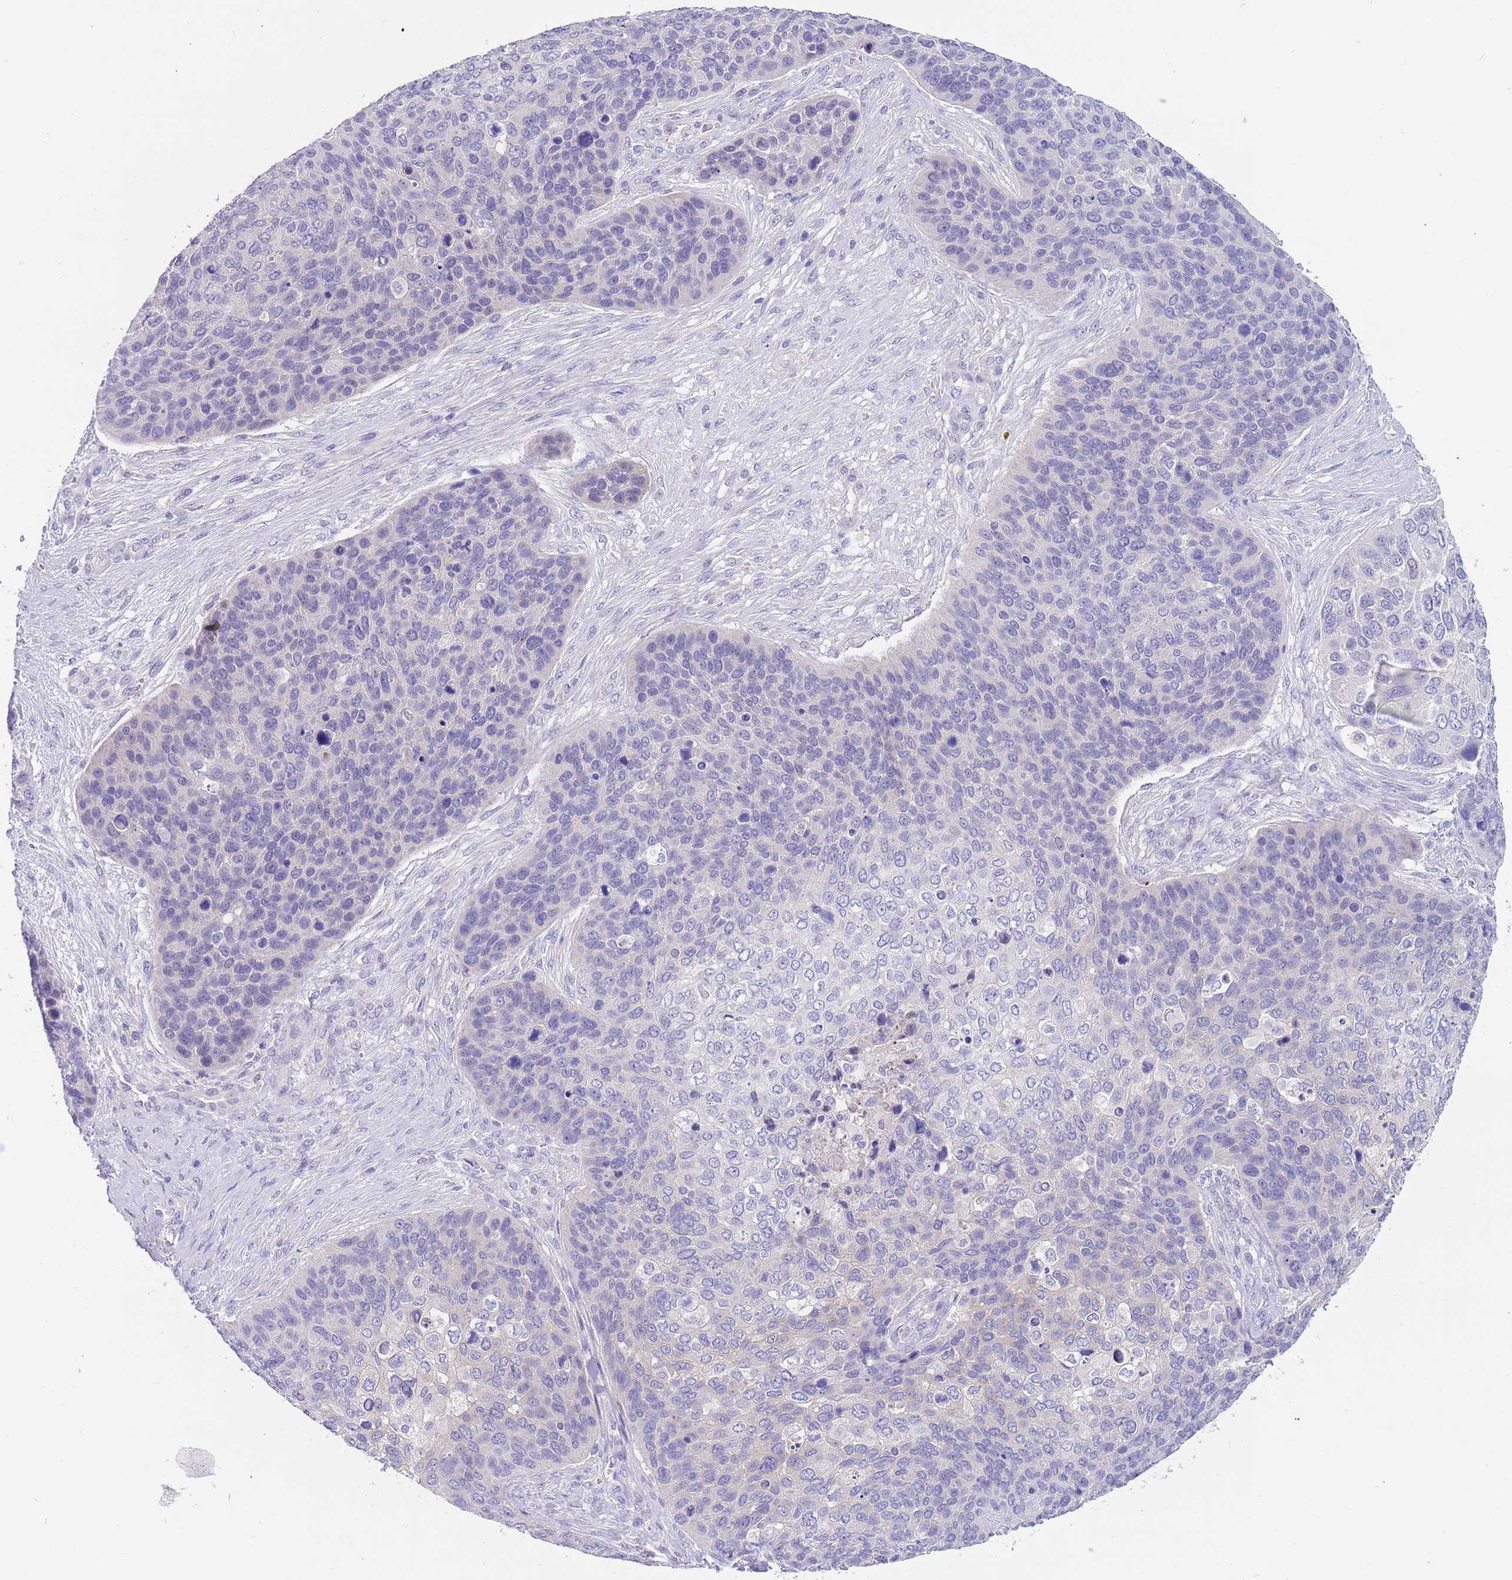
{"staining": {"intensity": "negative", "quantity": "none", "location": "none"}, "tissue": "skin cancer", "cell_type": "Tumor cells", "image_type": "cancer", "snomed": [{"axis": "morphology", "description": "Basal cell carcinoma"}, {"axis": "topography", "description": "Skin"}], "caption": "A photomicrograph of human skin basal cell carcinoma is negative for staining in tumor cells.", "gene": "TYW1", "patient": {"sex": "female", "age": 74}}